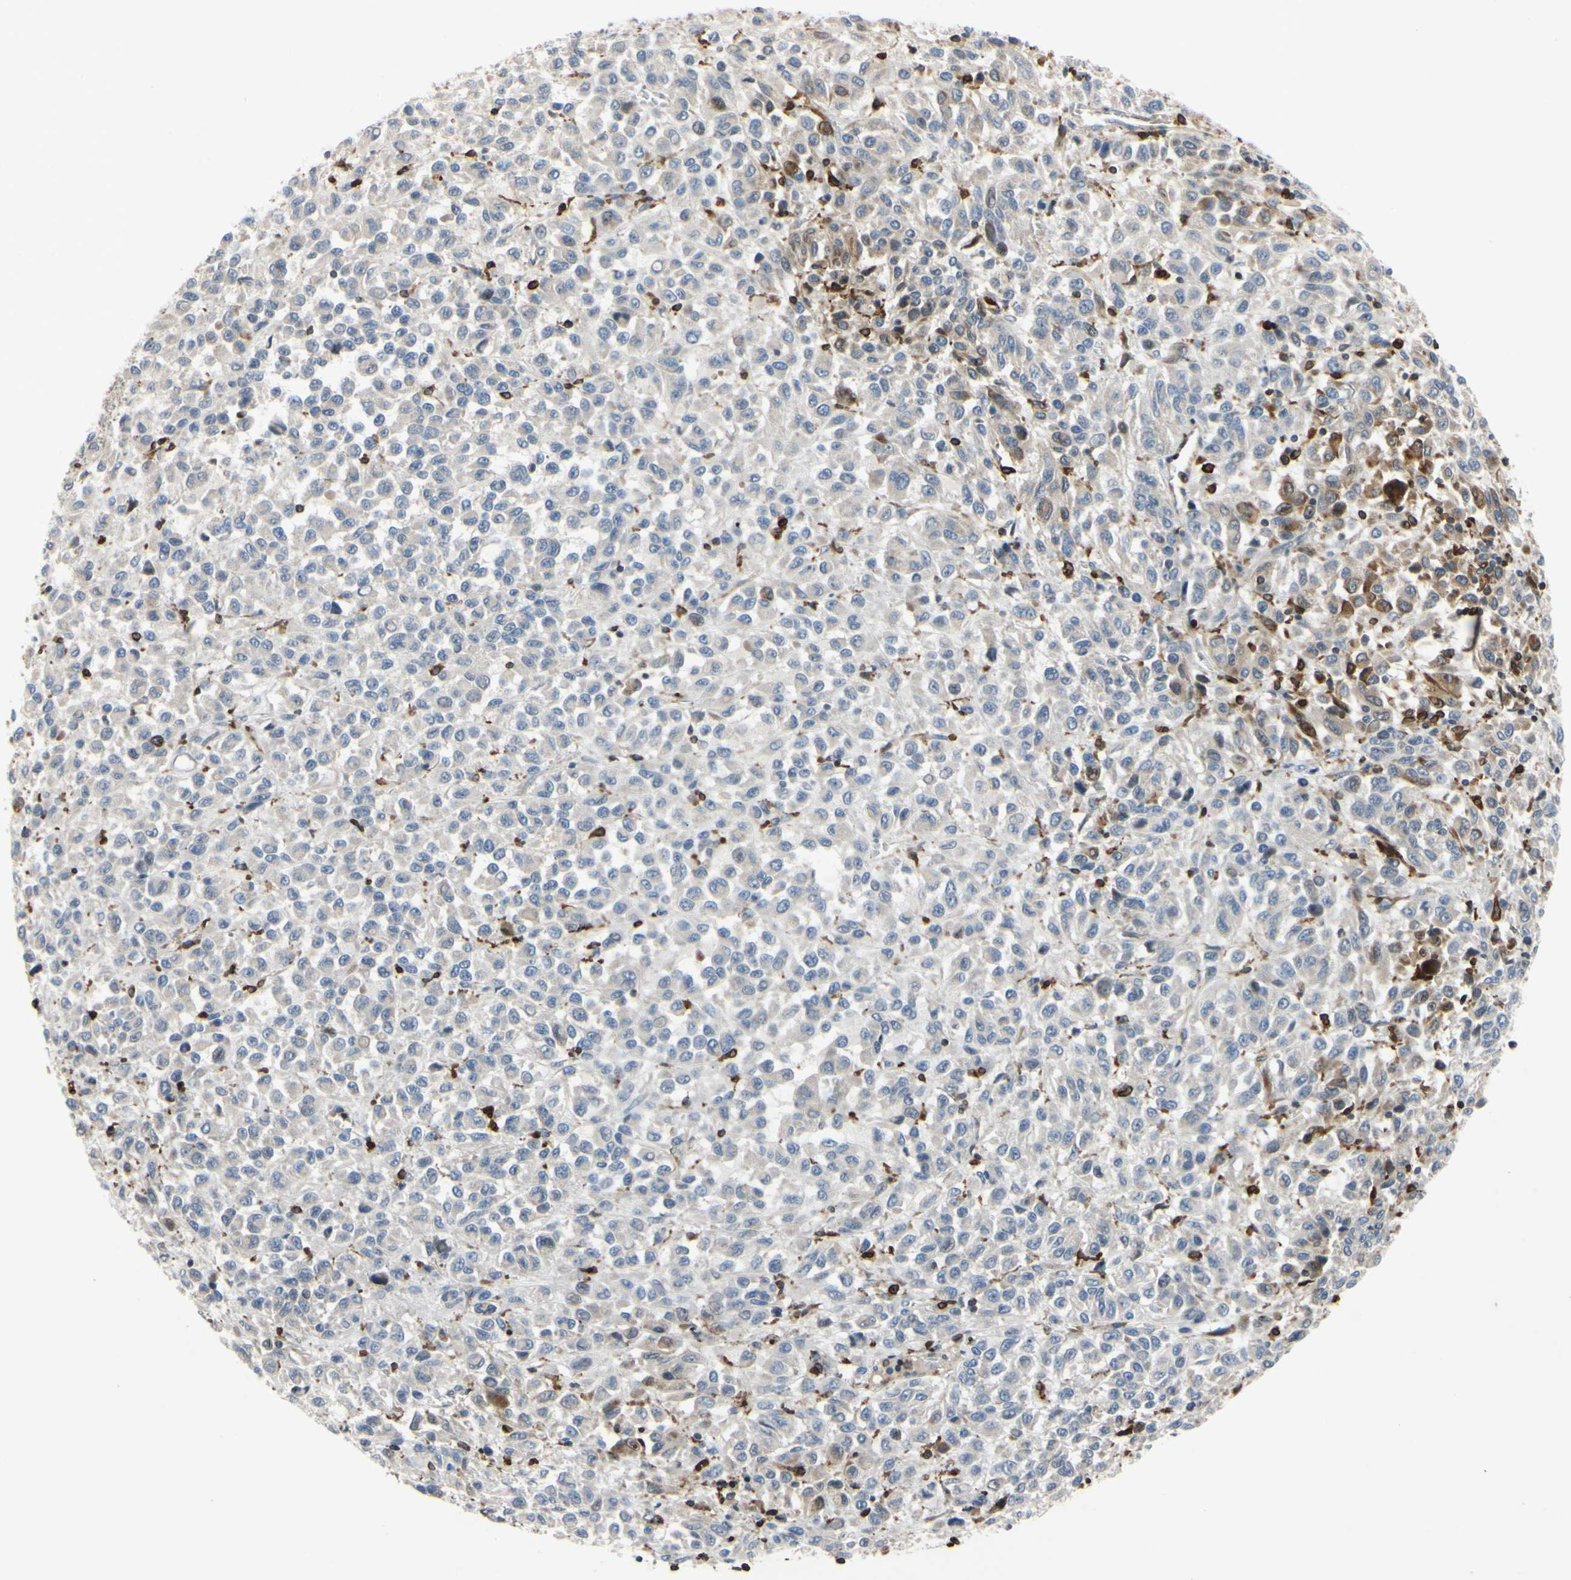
{"staining": {"intensity": "negative", "quantity": "none", "location": "none"}, "tissue": "melanoma", "cell_type": "Tumor cells", "image_type": "cancer", "snomed": [{"axis": "morphology", "description": "Malignant melanoma, Metastatic site"}, {"axis": "topography", "description": "Lung"}], "caption": "IHC micrograph of neoplastic tissue: human malignant melanoma (metastatic site) stained with DAB (3,3'-diaminobenzidine) demonstrates no significant protein staining in tumor cells.", "gene": "PLXNA2", "patient": {"sex": "male", "age": 64}}